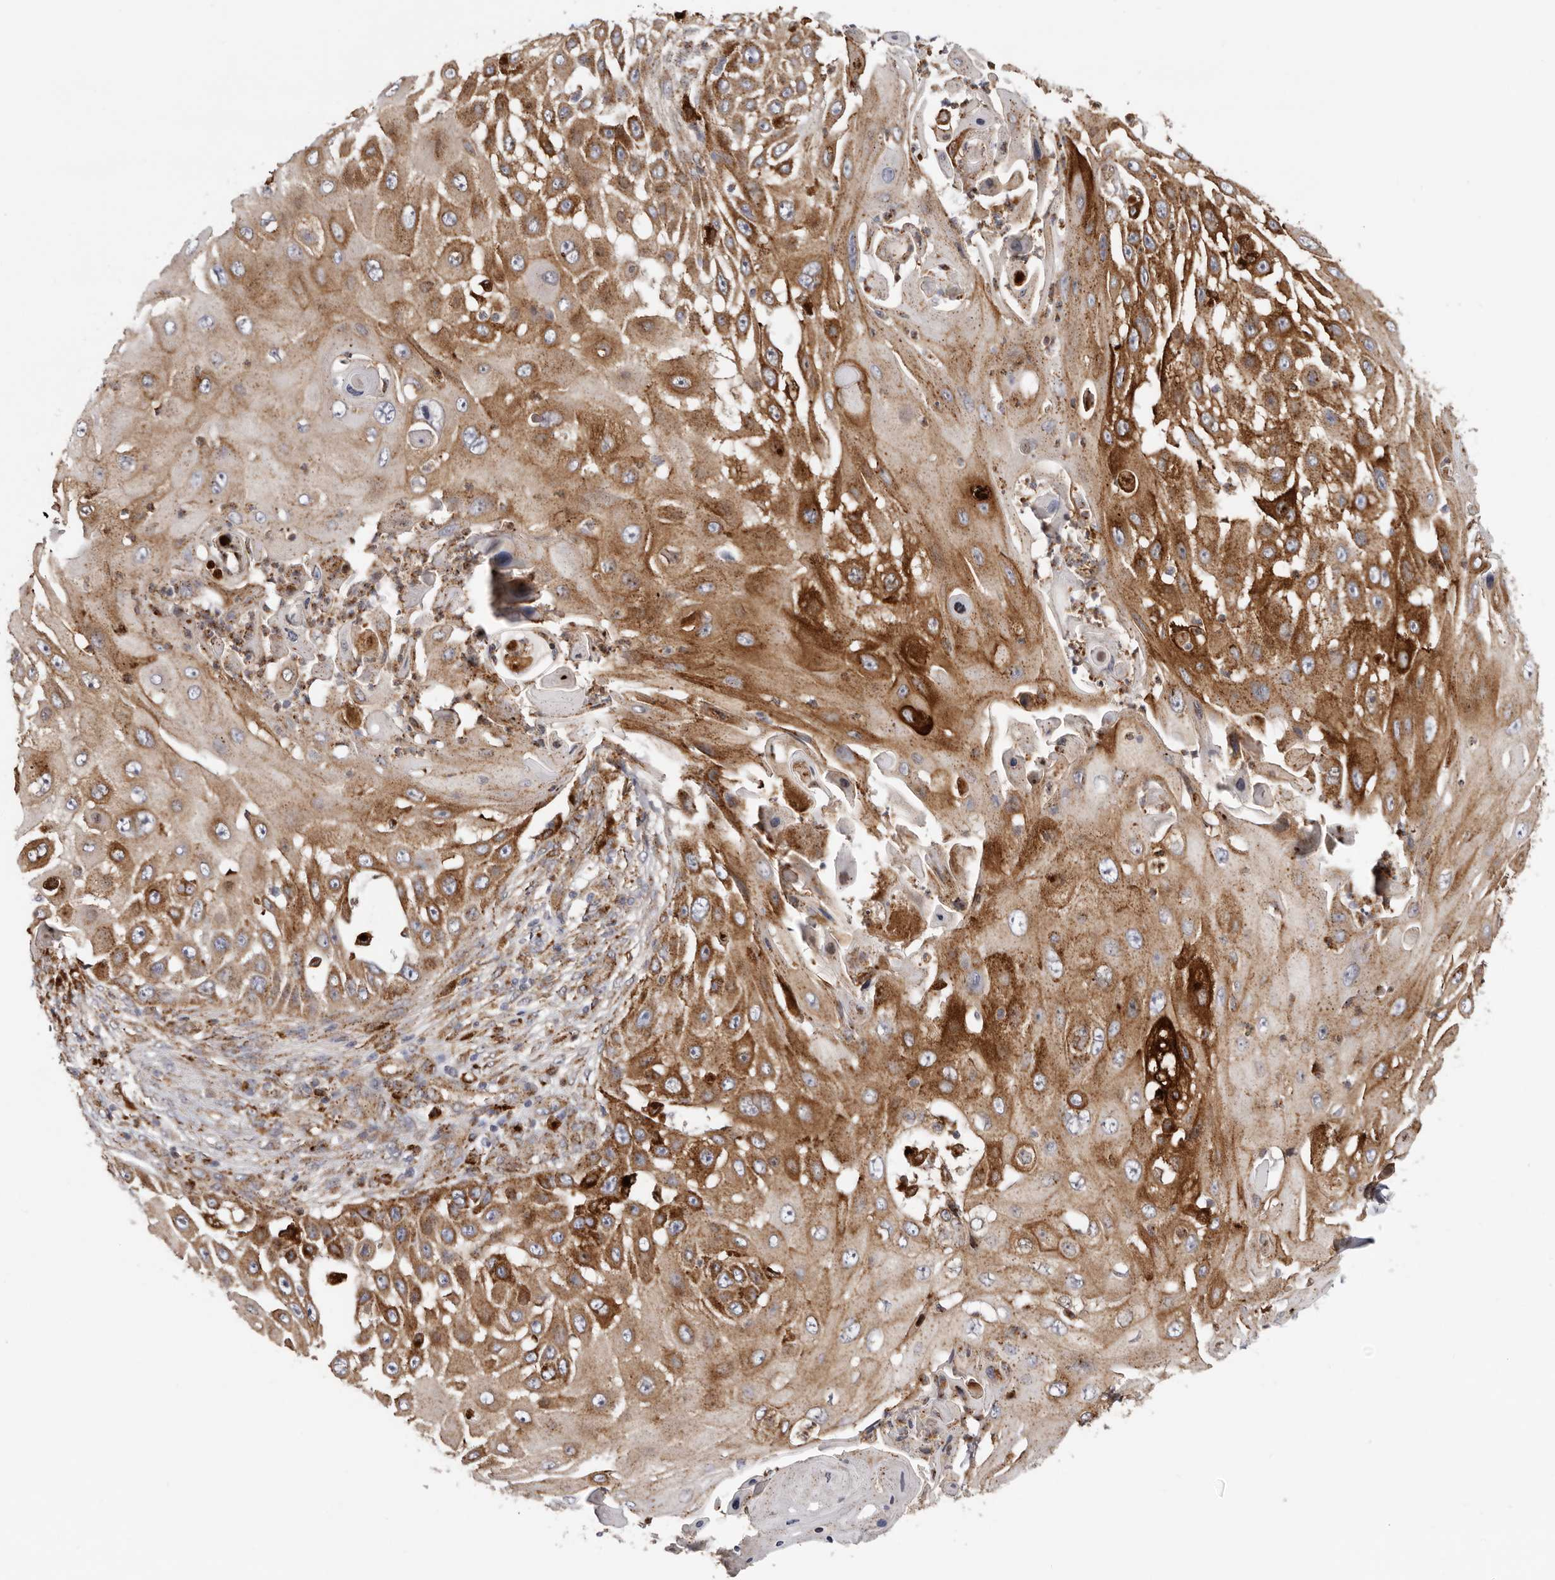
{"staining": {"intensity": "strong", "quantity": ">75%", "location": "cytoplasmic/membranous"}, "tissue": "skin cancer", "cell_type": "Tumor cells", "image_type": "cancer", "snomed": [{"axis": "morphology", "description": "Squamous cell carcinoma, NOS"}, {"axis": "topography", "description": "Skin"}], "caption": "Immunohistochemistry (DAB) staining of skin cancer exhibits strong cytoplasmic/membranous protein staining in about >75% of tumor cells. (brown staining indicates protein expression, while blue staining denotes nuclei).", "gene": "GRN", "patient": {"sex": "female", "age": 44}}